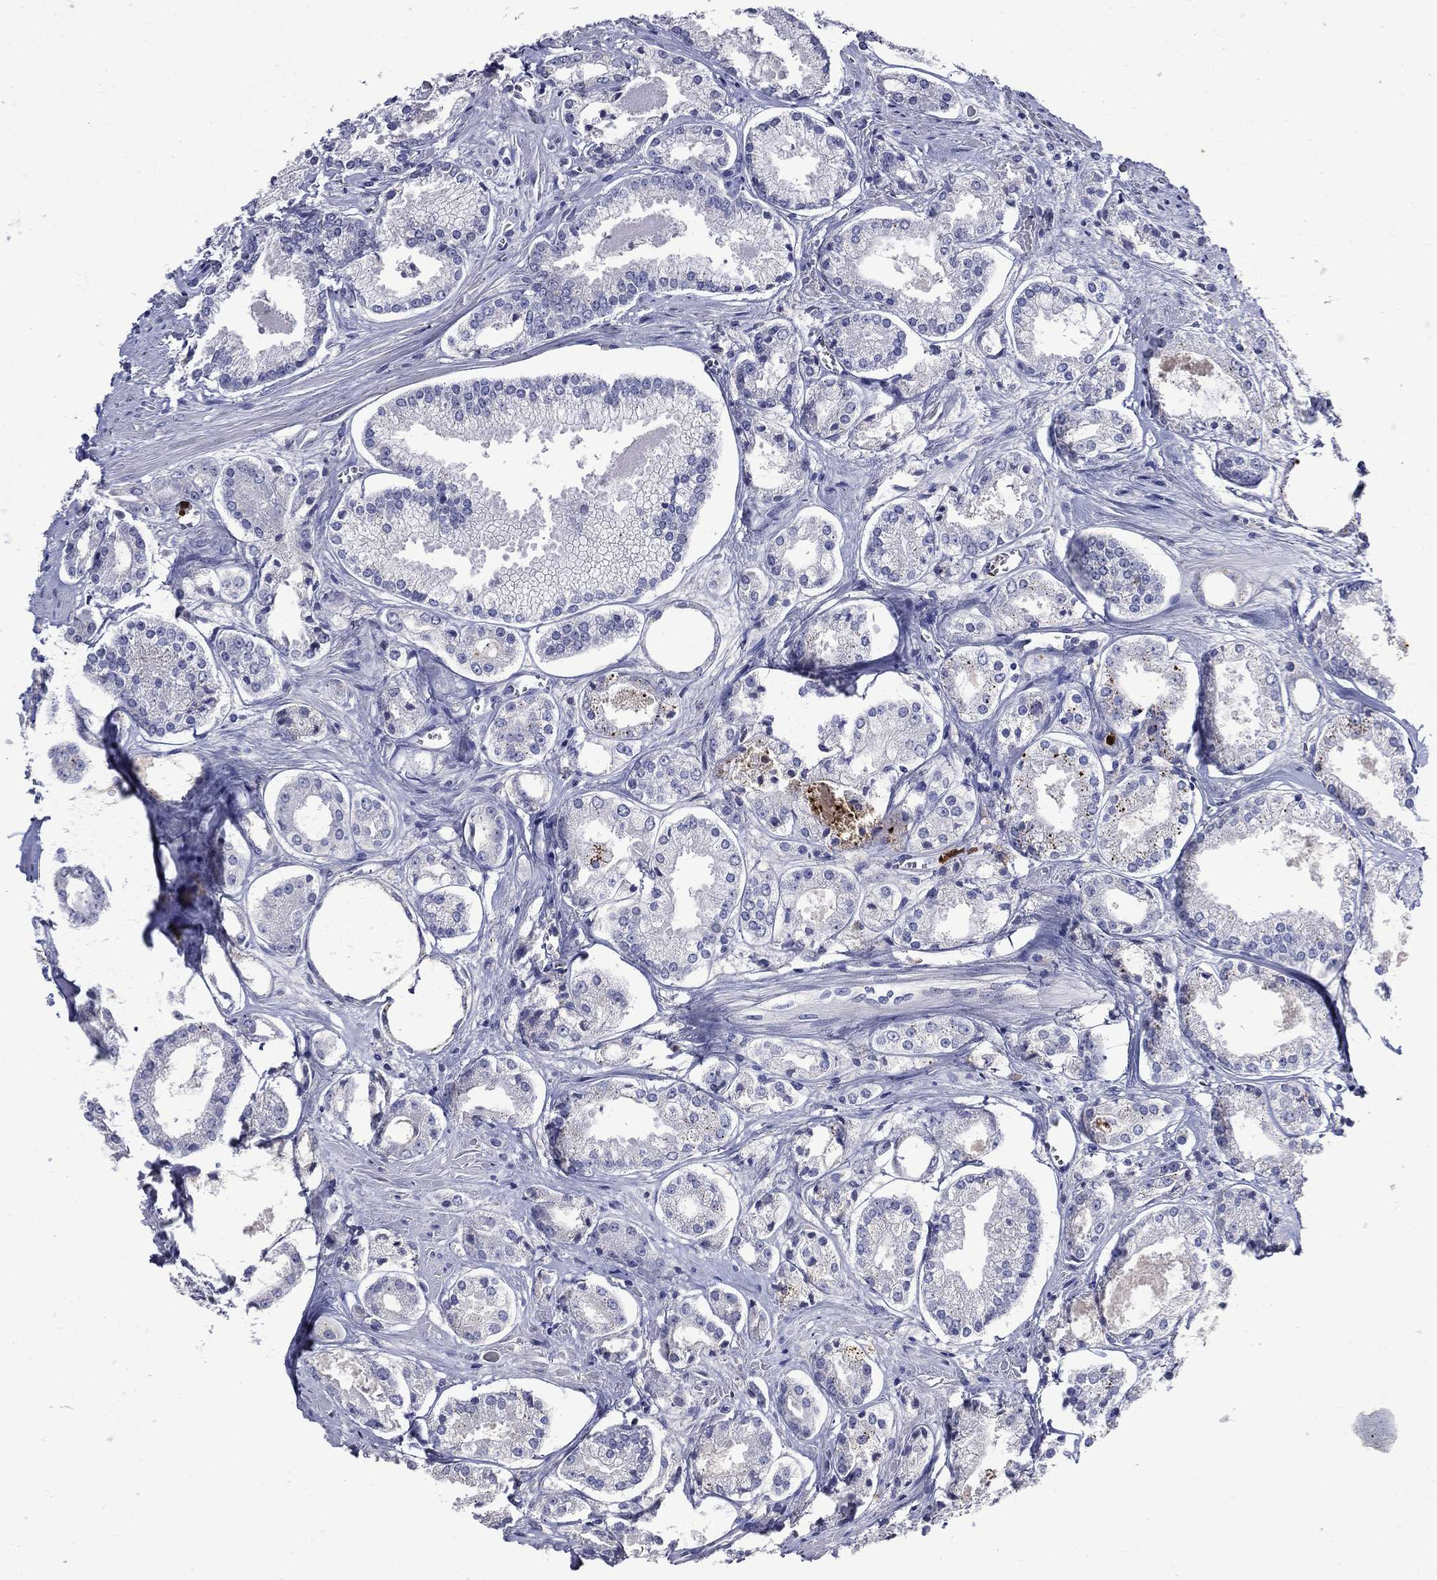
{"staining": {"intensity": "negative", "quantity": "none", "location": "none"}, "tissue": "prostate cancer", "cell_type": "Tumor cells", "image_type": "cancer", "snomed": [{"axis": "morphology", "description": "Adenocarcinoma, NOS"}, {"axis": "topography", "description": "Prostate"}], "caption": "Immunohistochemistry (IHC) of human prostate adenocarcinoma demonstrates no expression in tumor cells.", "gene": "GPR171", "patient": {"sex": "male", "age": 72}}